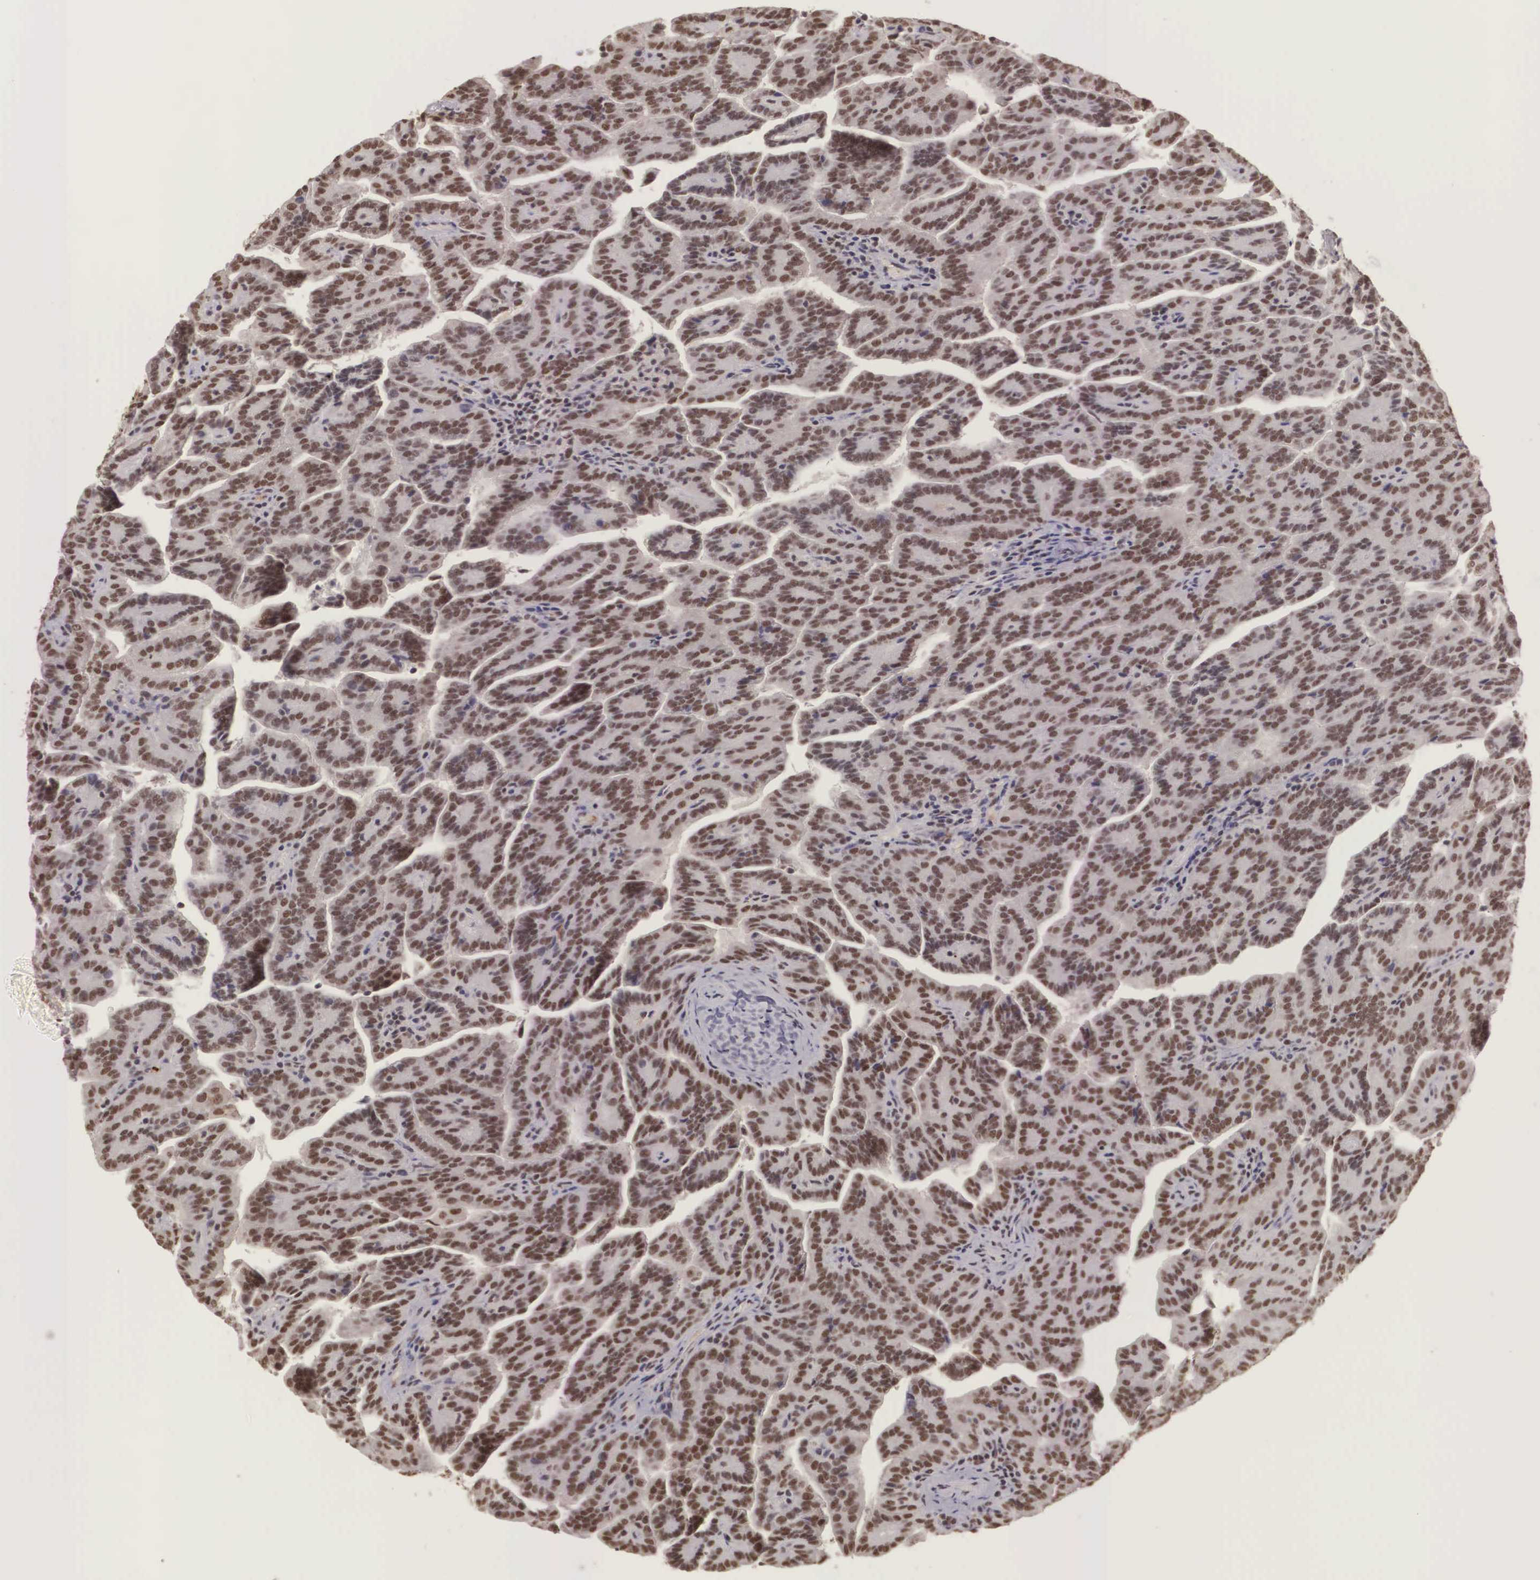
{"staining": {"intensity": "strong", "quantity": ">75%", "location": "nuclear"}, "tissue": "renal cancer", "cell_type": "Tumor cells", "image_type": "cancer", "snomed": [{"axis": "morphology", "description": "Adenocarcinoma, NOS"}, {"axis": "topography", "description": "Kidney"}], "caption": "A high-resolution micrograph shows IHC staining of renal cancer (adenocarcinoma), which shows strong nuclear expression in about >75% of tumor cells.", "gene": "POLR2F", "patient": {"sex": "male", "age": 61}}